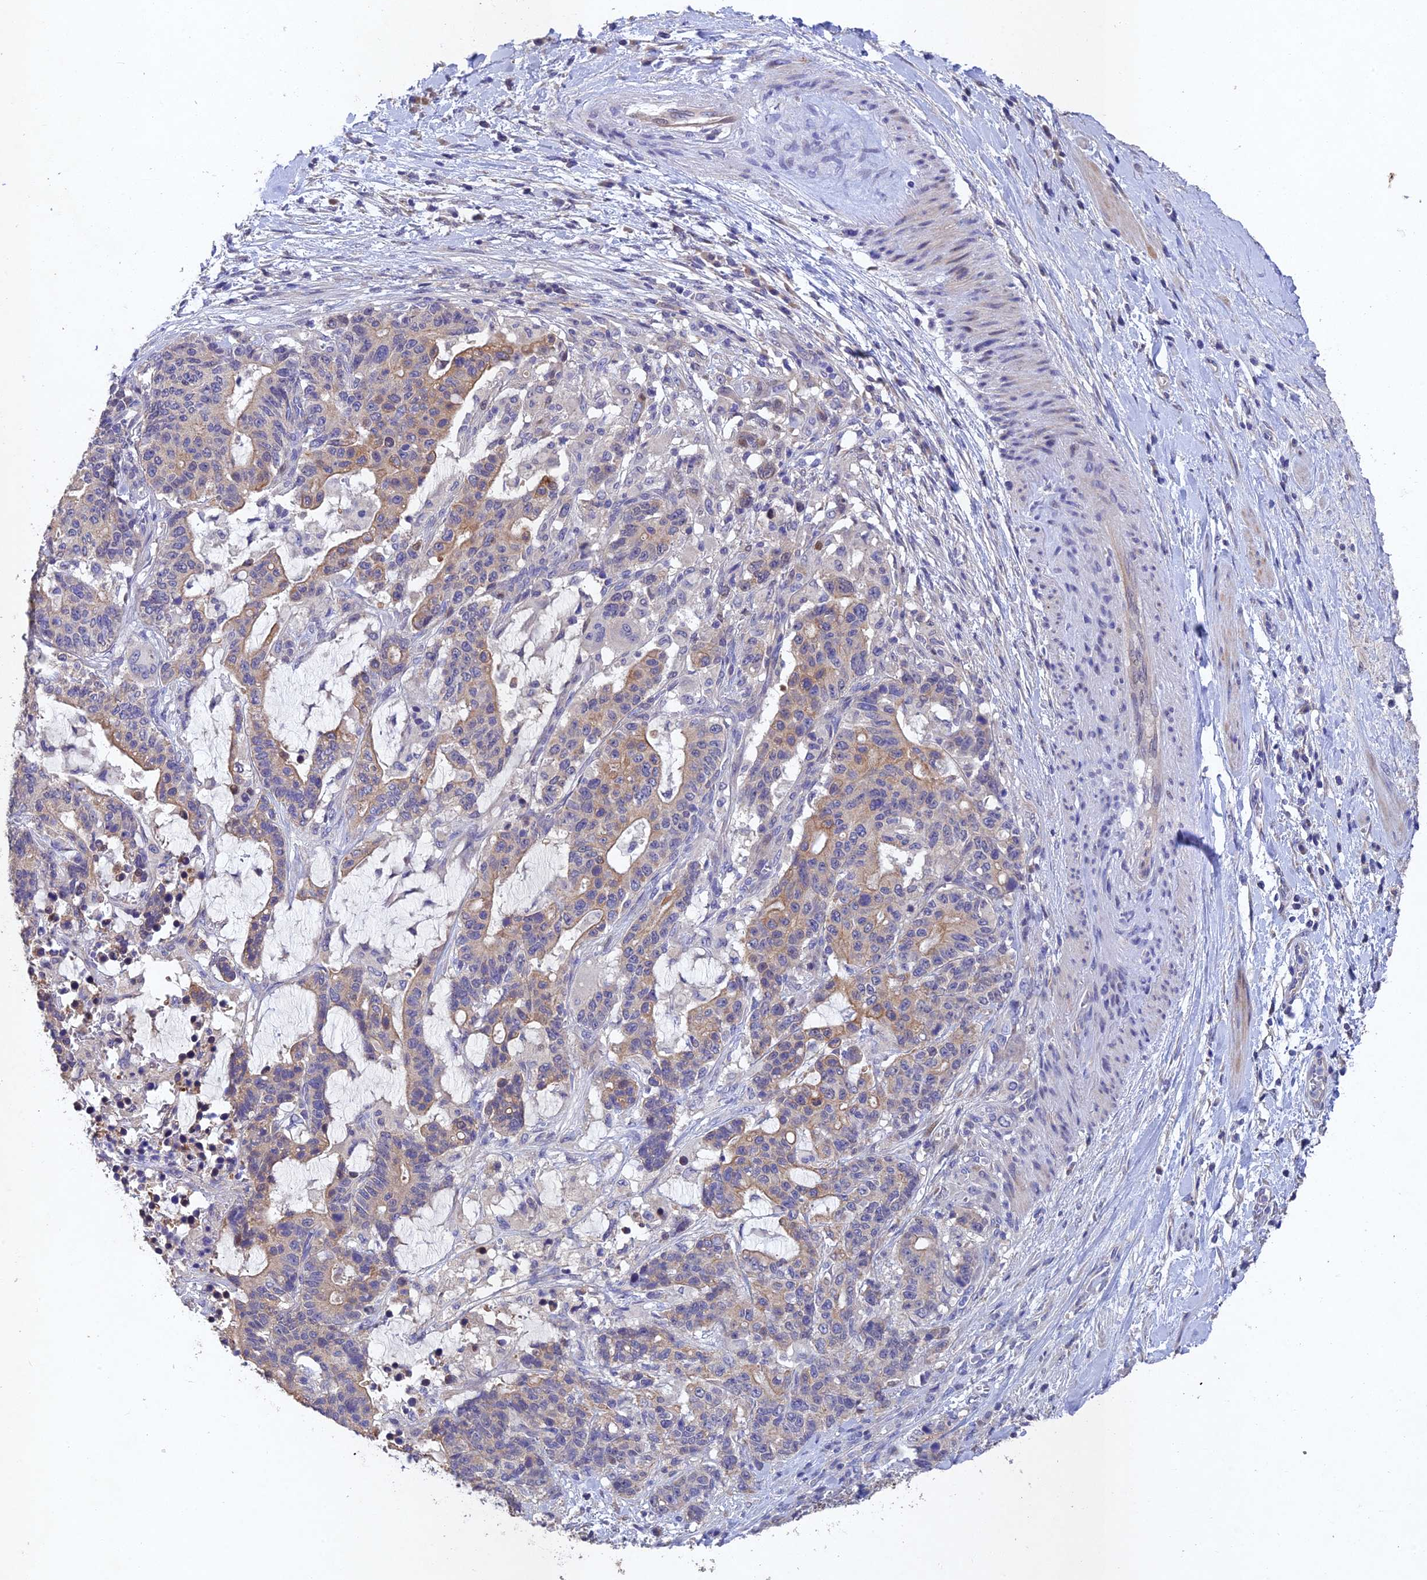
{"staining": {"intensity": "moderate", "quantity": "<25%", "location": "cytoplasmic/membranous"}, "tissue": "stomach cancer", "cell_type": "Tumor cells", "image_type": "cancer", "snomed": [{"axis": "morphology", "description": "Normal tissue, NOS"}, {"axis": "morphology", "description": "Adenocarcinoma, NOS"}, {"axis": "topography", "description": "Stomach"}], "caption": "Immunohistochemistry (IHC) (DAB (3,3'-diaminobenzidine)) staining of human adenocarcinoma (stomach) demonstrates moderate cytoplasmic/membranous protein staining in approximately <25% of tumor cells.", "gene": "NSMCE1", "patient": {"sex": "female", "age": 64}}